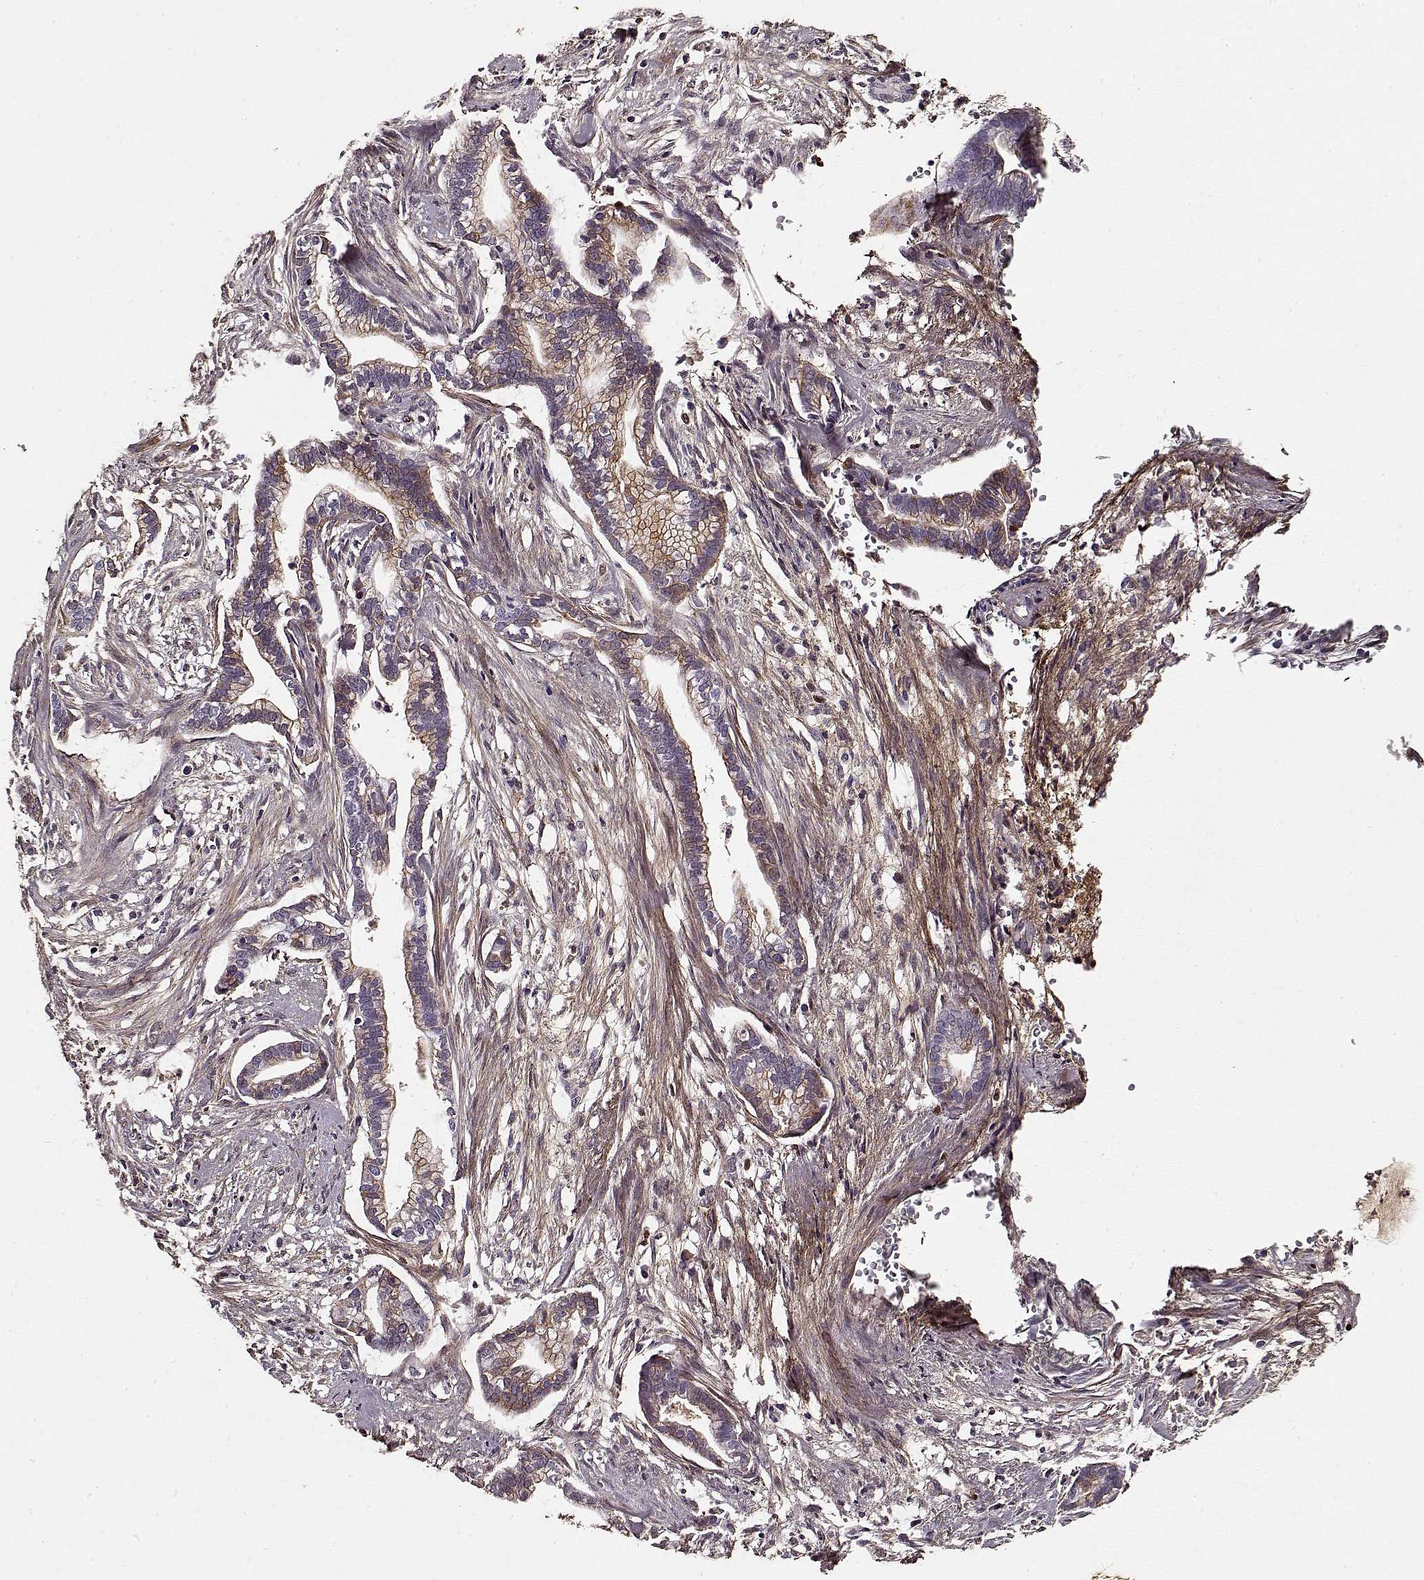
{"staining": {"intensity": "moderate", "quantity": "25%-75%", "location": "cytoplasmic/membranous"}, "tissue": "cervical cancer", "cell_type": "Tumor cells", "image_type": "cancer", "snomed": [{"axis": "morphology", "description": "Adenocarcinoma, NOS"}, {"axis": "topography", "description": "Cervix"}], "caption": "There is medium levels of moderate cytoplasmic/membranous positivity in tumor cells of cervical cancer, as demonstrated by immunohistochemical staining (brown color).", "gene": "LUM", "patient": {"sex": "female", "age": 62}}